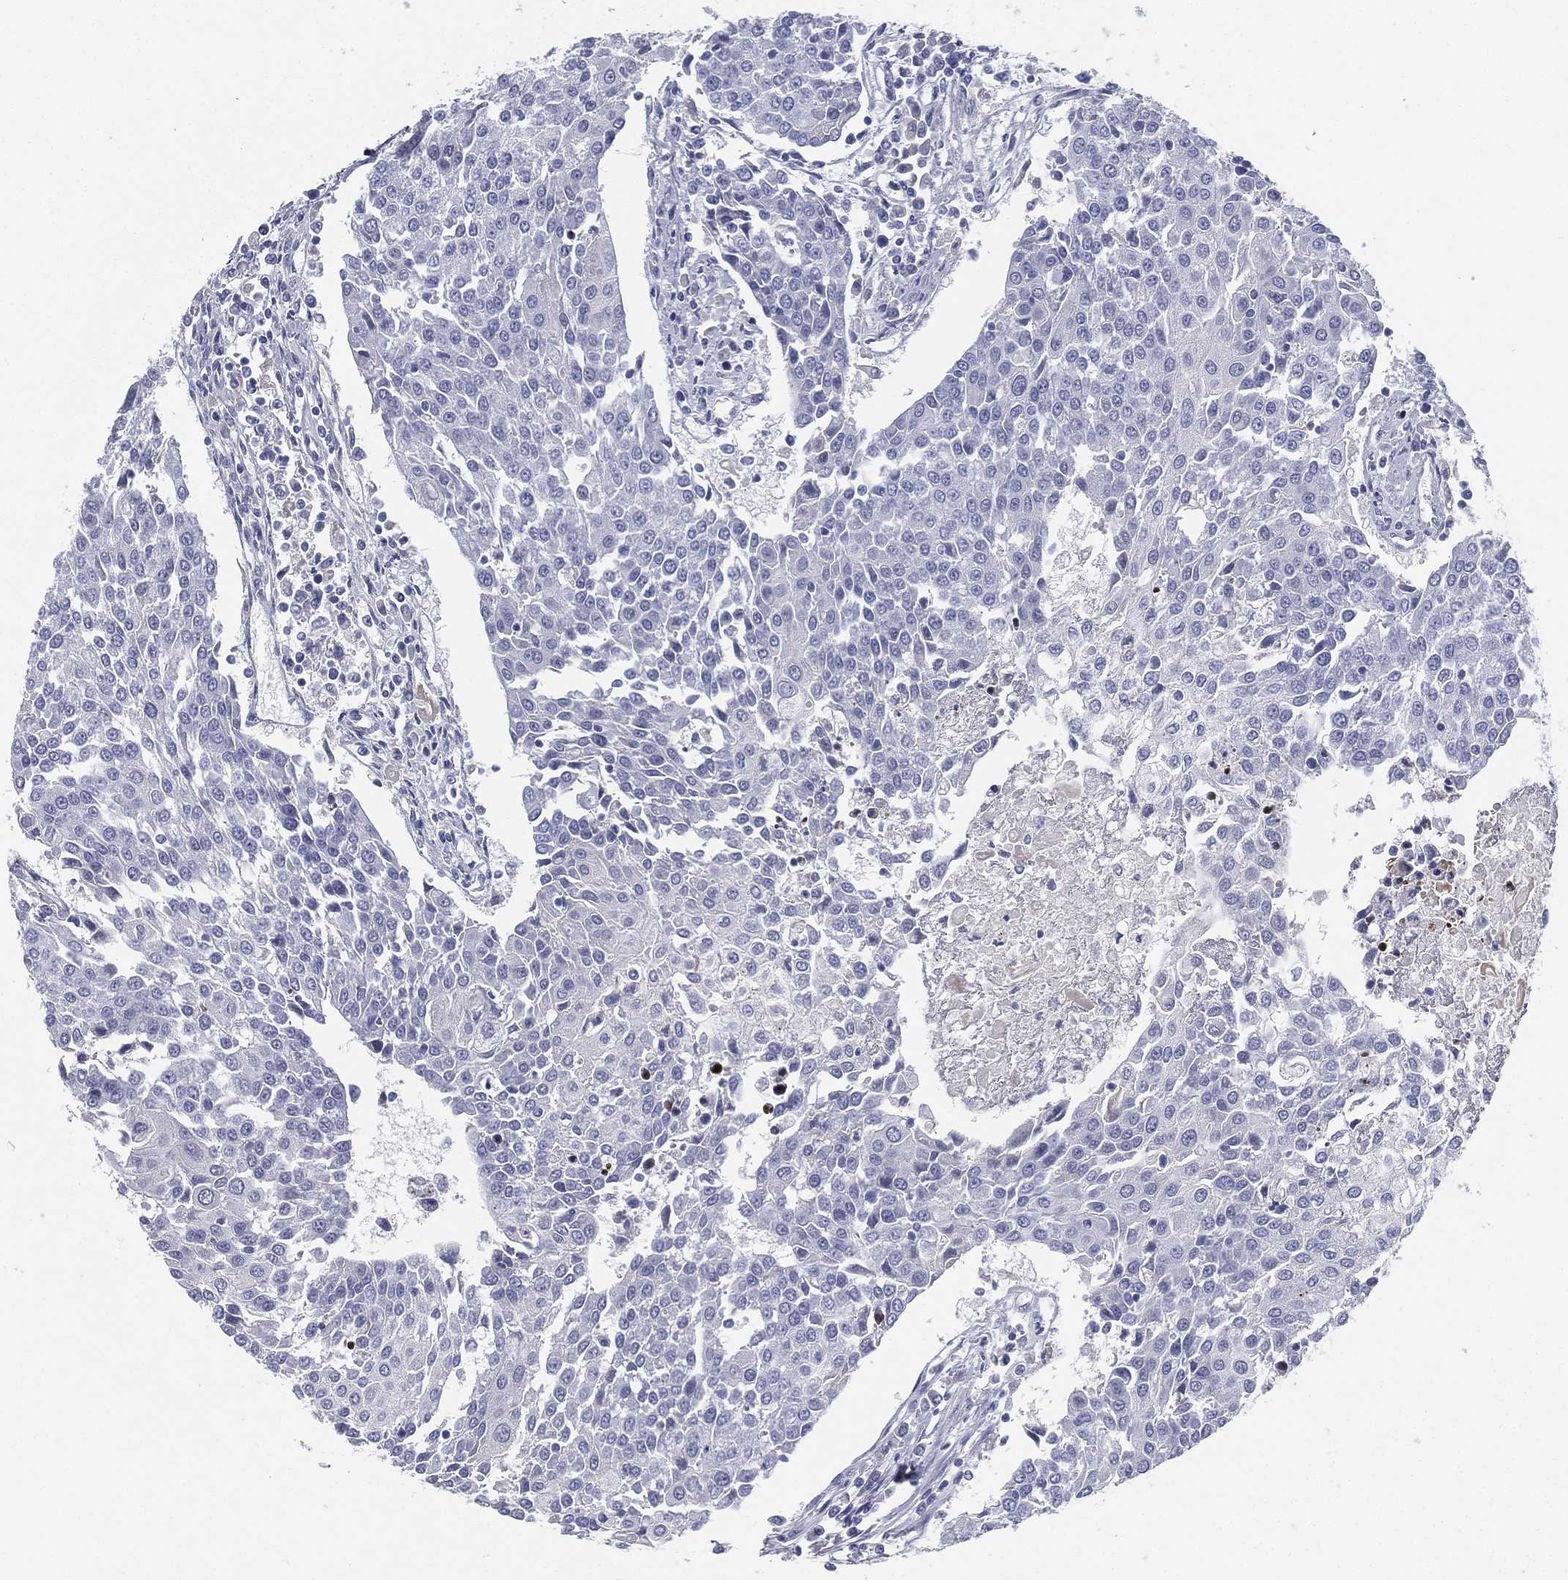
{"staining": {"intensity": "negative", "quantity": "none", "location": "none"}, "tissue": "urothelial cancer", "cell_type": "Tumor cells", "image_type": "cancer", "snomed": [{"axis": "morphology", "description": "Urothelial carcinoma, High grade"}, {"axis": "topography", "description": "Urinary bladder"}], "caption": "IHC photomicrograph of neoplastic tissue: human urothelial carcinoma (high-grade) stained with DAB exhibits no significant protein staining in tumor cells.", "gene": "SPPL2C", "patient": {"sex": "female", "age": 85}}